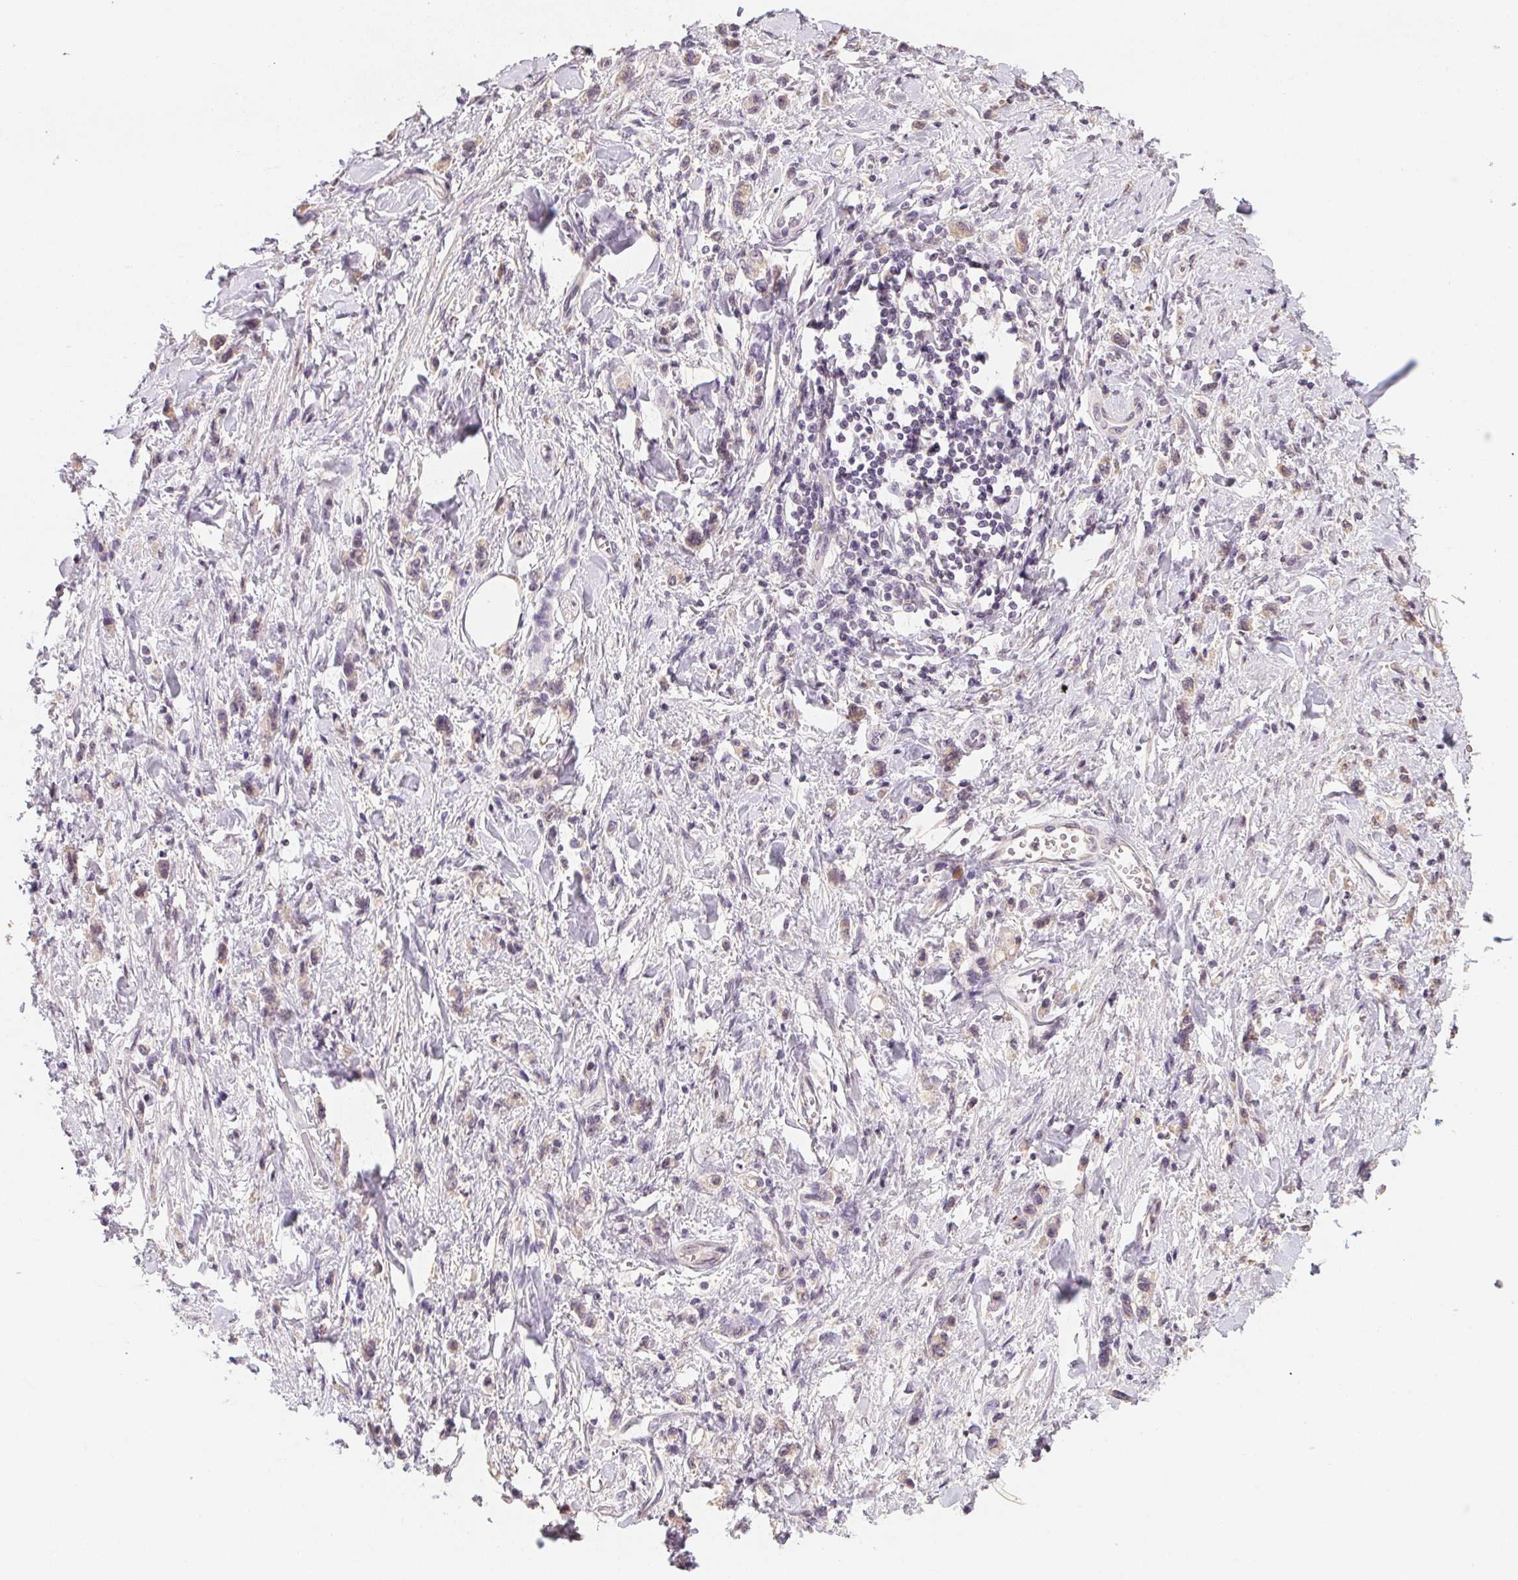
{"staining": {"intensity": "weak", "quantity": "25%-75%", "location": "cytoplasmic/membranous"}, "tissue": "stomach cancer", "cell_type": "Tumor cells", "image_type": "cancer", "snomed": [{"axis": "morphology", "description": "Adenocarcinoma, NOS"}, {"axis": "topography", "description": "Stomach"}], "caption": "Adenocarcinoma (stomach) stained for a protein (brown) exhibits weak cytoplasmic/membranous positive positivity in approximately 25%-75% of tumor cells.", "gene": "ALDH8A1", "patient": {"sex": "male", "age": 77}}